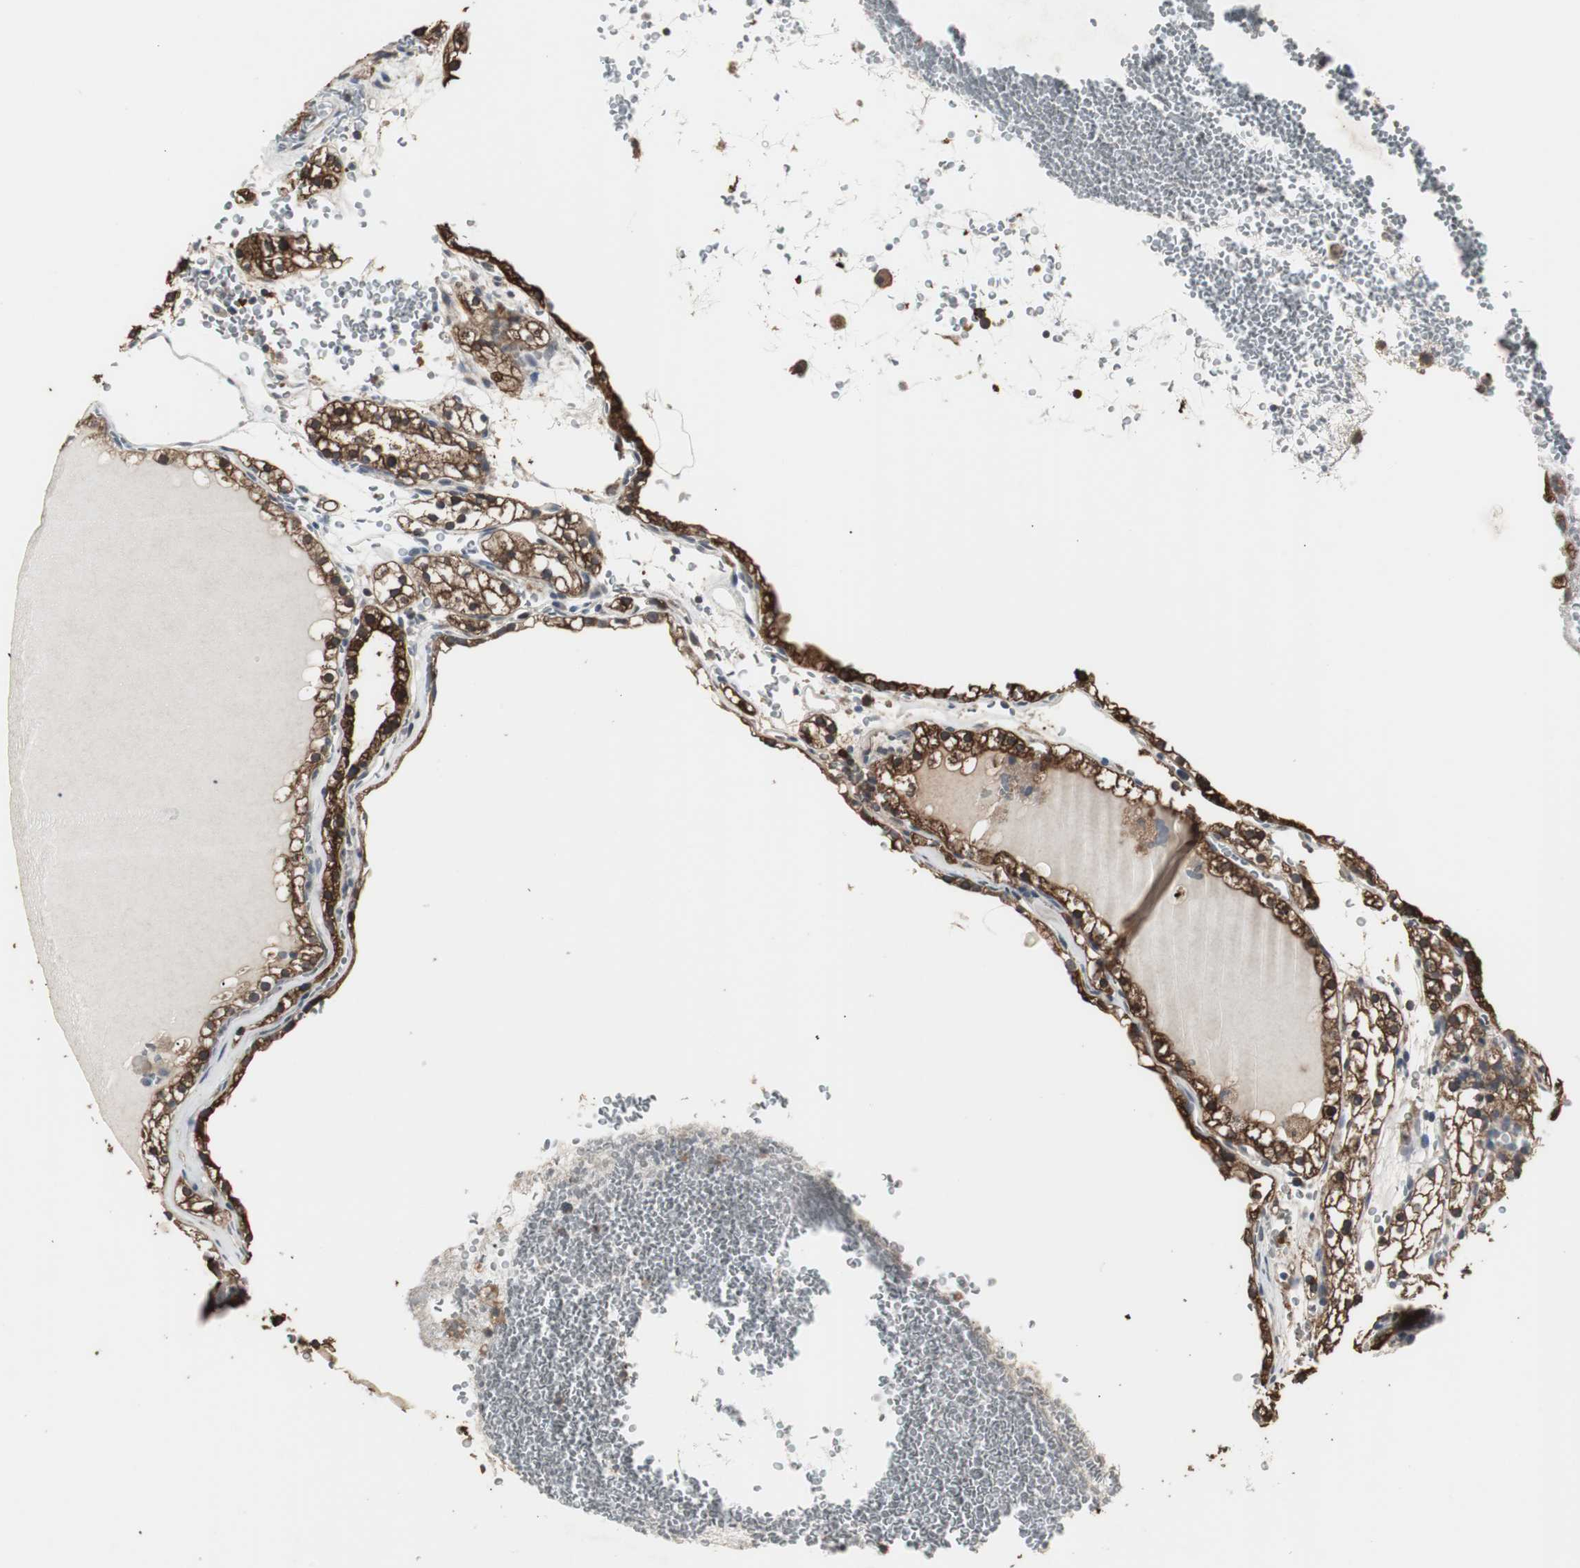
{"staining": {"intensity": "strong", "quantity": ">75%", "location": "cytoplasmic/membranous"}, "tissue": "renal cancer", "cell_type": "Tumor cells", "image_type": "cancer", "snomed": [{"axis": "morphology", "description": "Adenocarcinoma, NOS"}, {"axis": "topography", "description": "Kidney"}], "caption": "Immunohistochemistry of renal adenocarcinoma shows high levels of strong cytoplasmic/membranous staining in approximately >75% of tumor cells. (brown staining indicates protein expression, while blue staining denotes nuclei).", "gene": "HPRT1", "patient": {"sex": "female", "age": 41}}